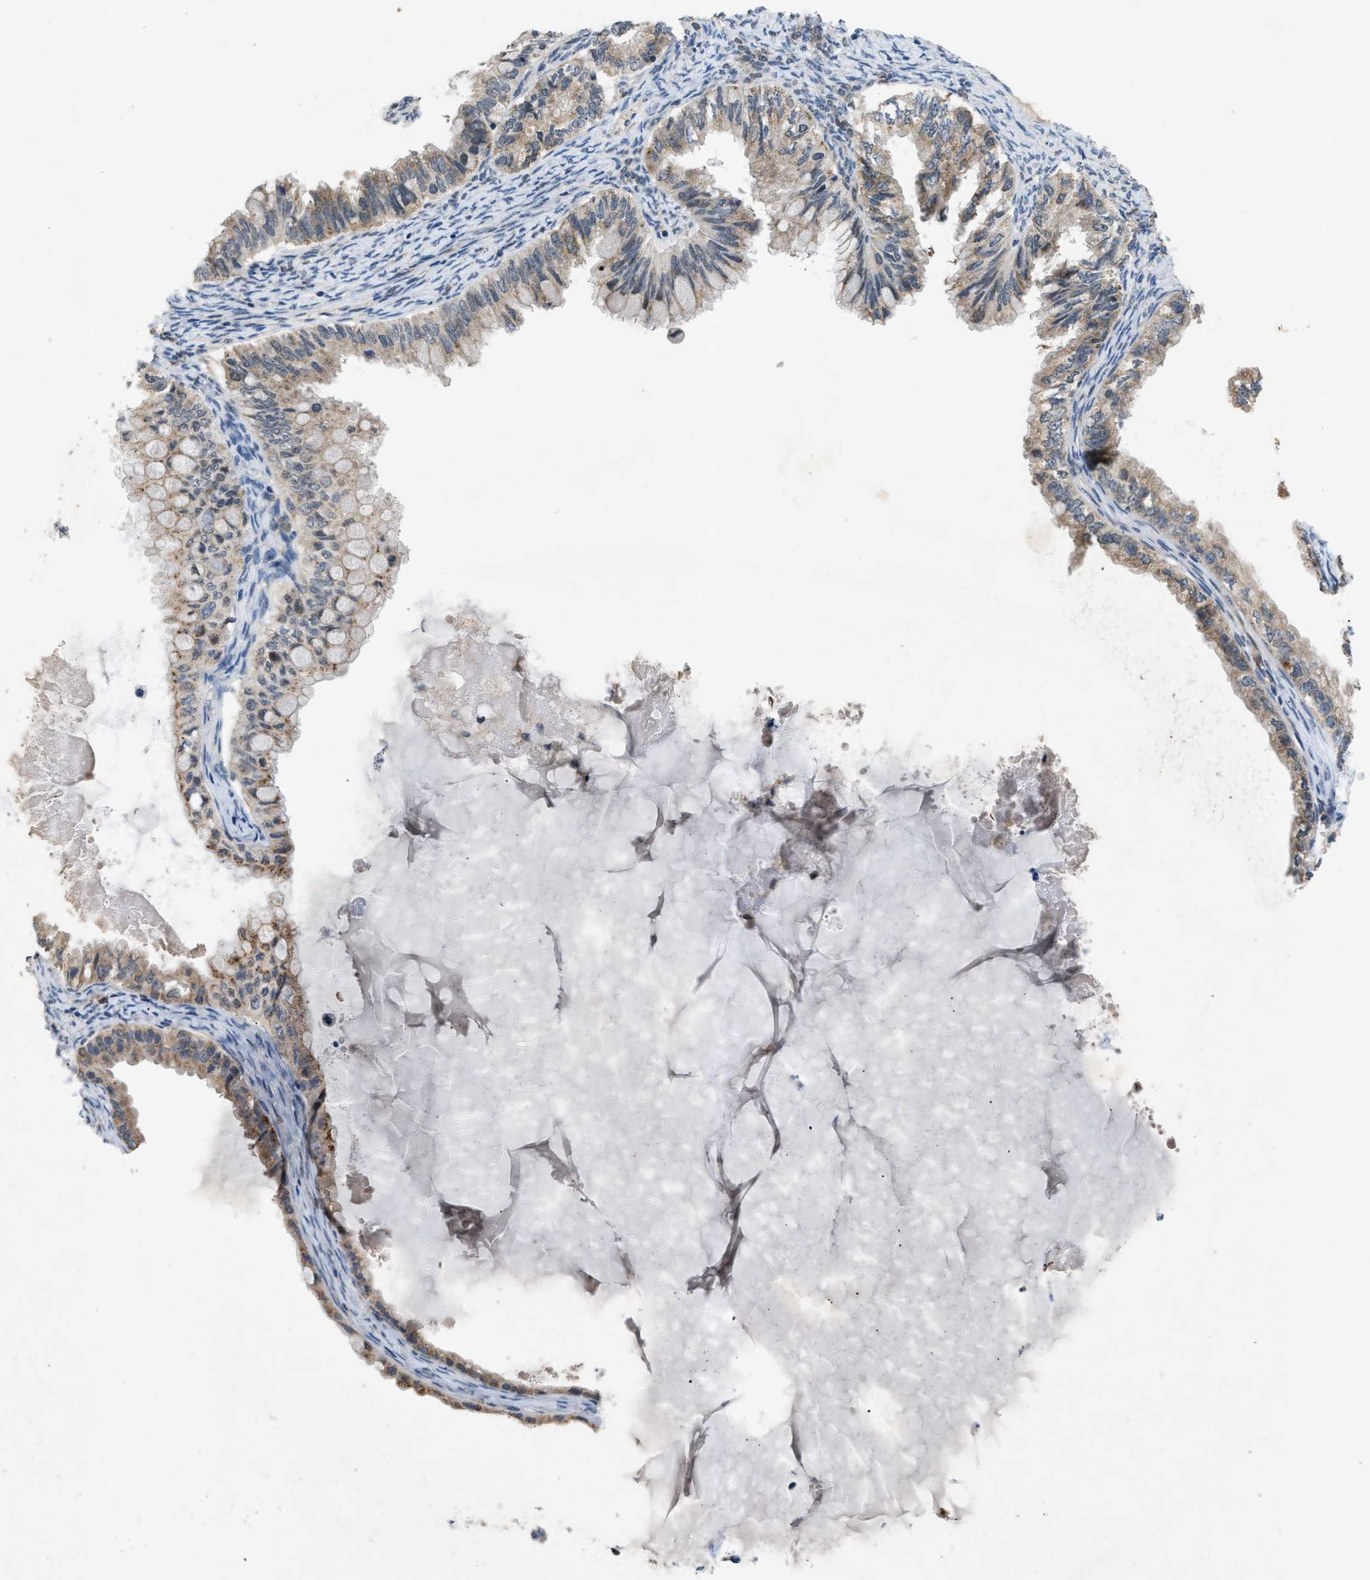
{"staining": {"intensity": "weak", "quantity": "<25%", "location": "cytoplasmic/membranous"}, "tissue": "ovarian cancer", "cell_type": "Tumor cells", "image_type": "cancer", "snomed": [{"axis": "morphology", "description": "Cystadenocarcinoma, mucinous, NOS"}, {"axis": "topography", "description": "Ovary"}], "caption": "An image of ovarian cancer stained for a protein reveals no brown staining in tumor cells.", "gene": "TOMM34", "patient": {"sex": "female", "age": 80}}